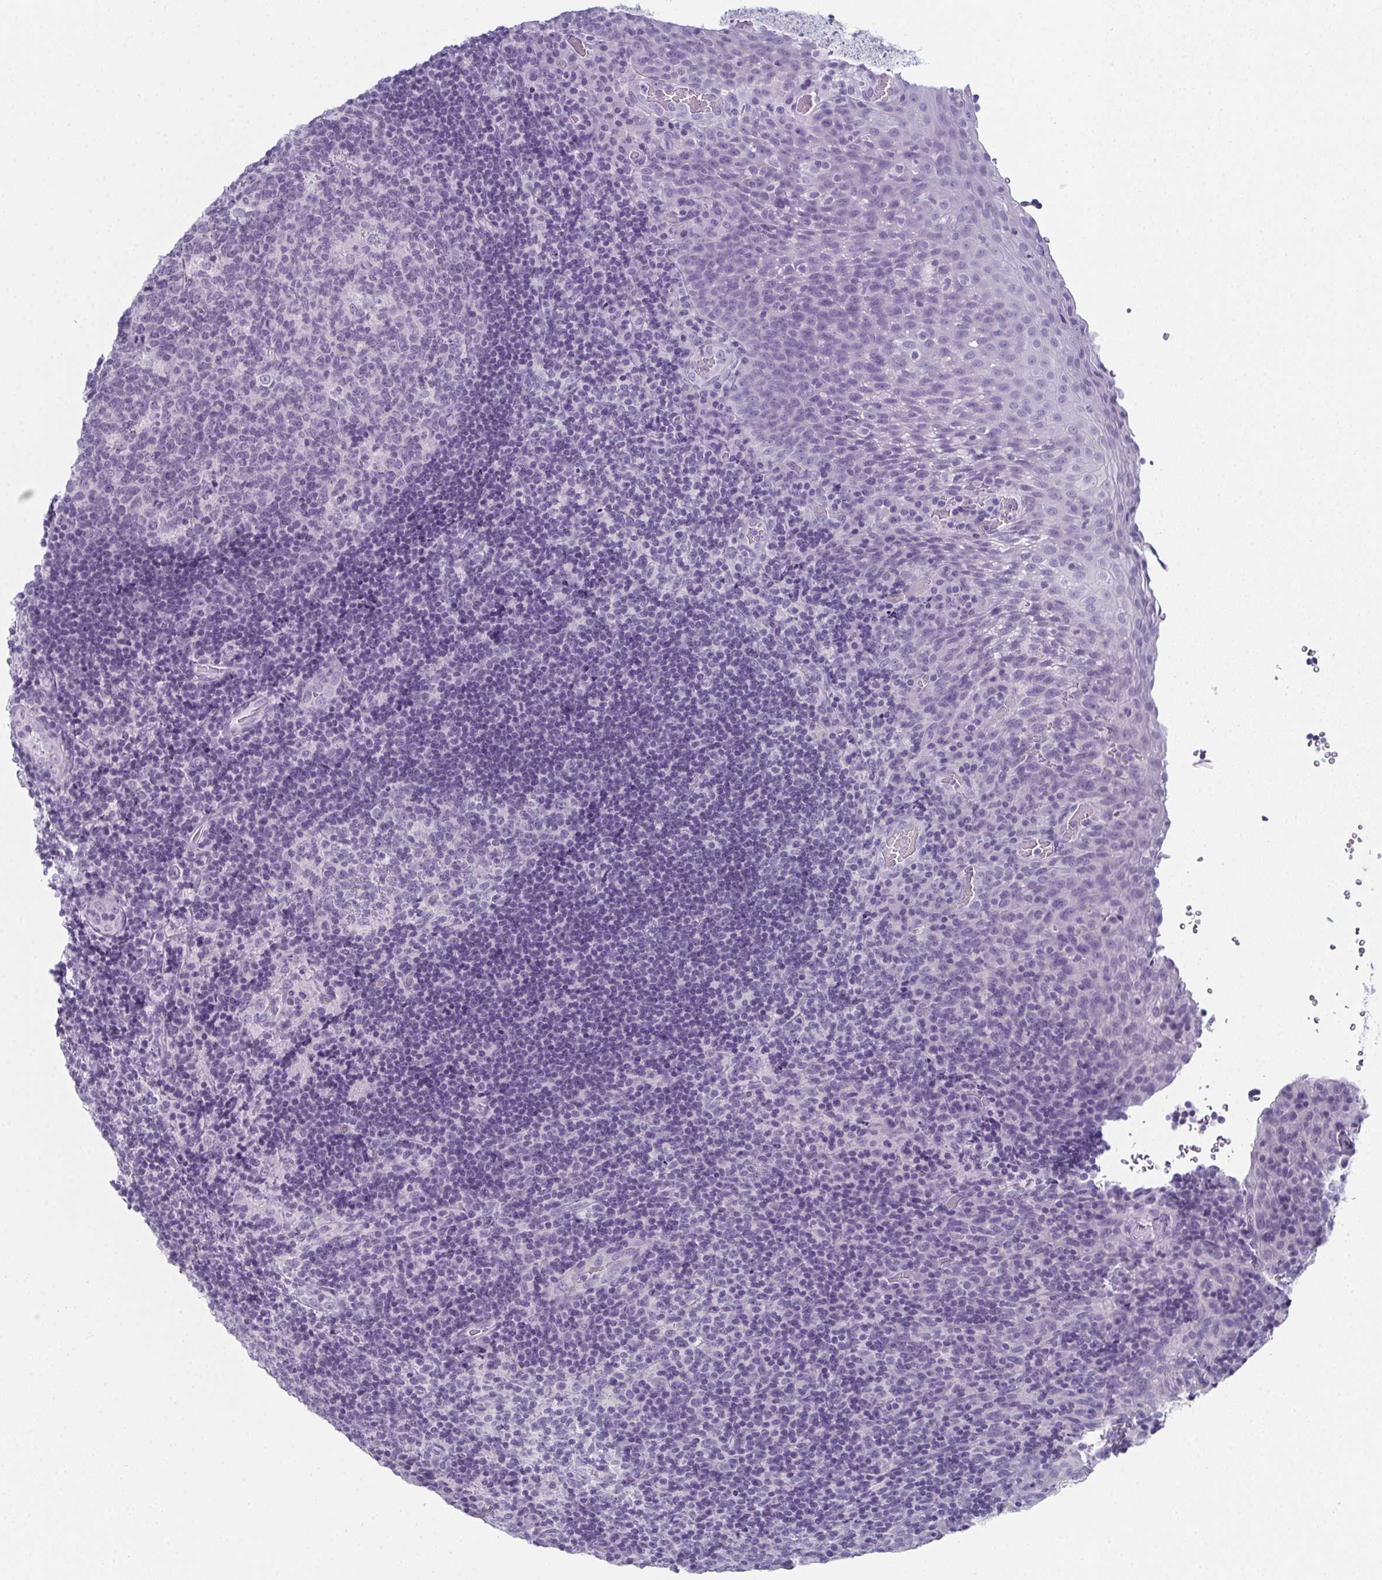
{"staining": {"intensity": "negative", "quantity": "none", "location": "none"}, "tissue": "tonsil", "cell_type": "Germinal center cells", "image_type": "normal", "snomed": [{"axis": "morphology", "description": "Normal tissue, NOS"}, {"axis": "topography", "description": "Tonsil"}], "caption": "An IHC histopathology image of unremarkable tonsil is shown. There is no staining in germinal center cells of tonsil. The staining was performed using DAB (3,3'-diaminobenzidine) to visualize the protein expression in brown, while the nuclei were stained in blue with hematoxylin (Magnification: 20x).", "gene": "ENKUR", "patient": {"sex": "male", "age": 17}}